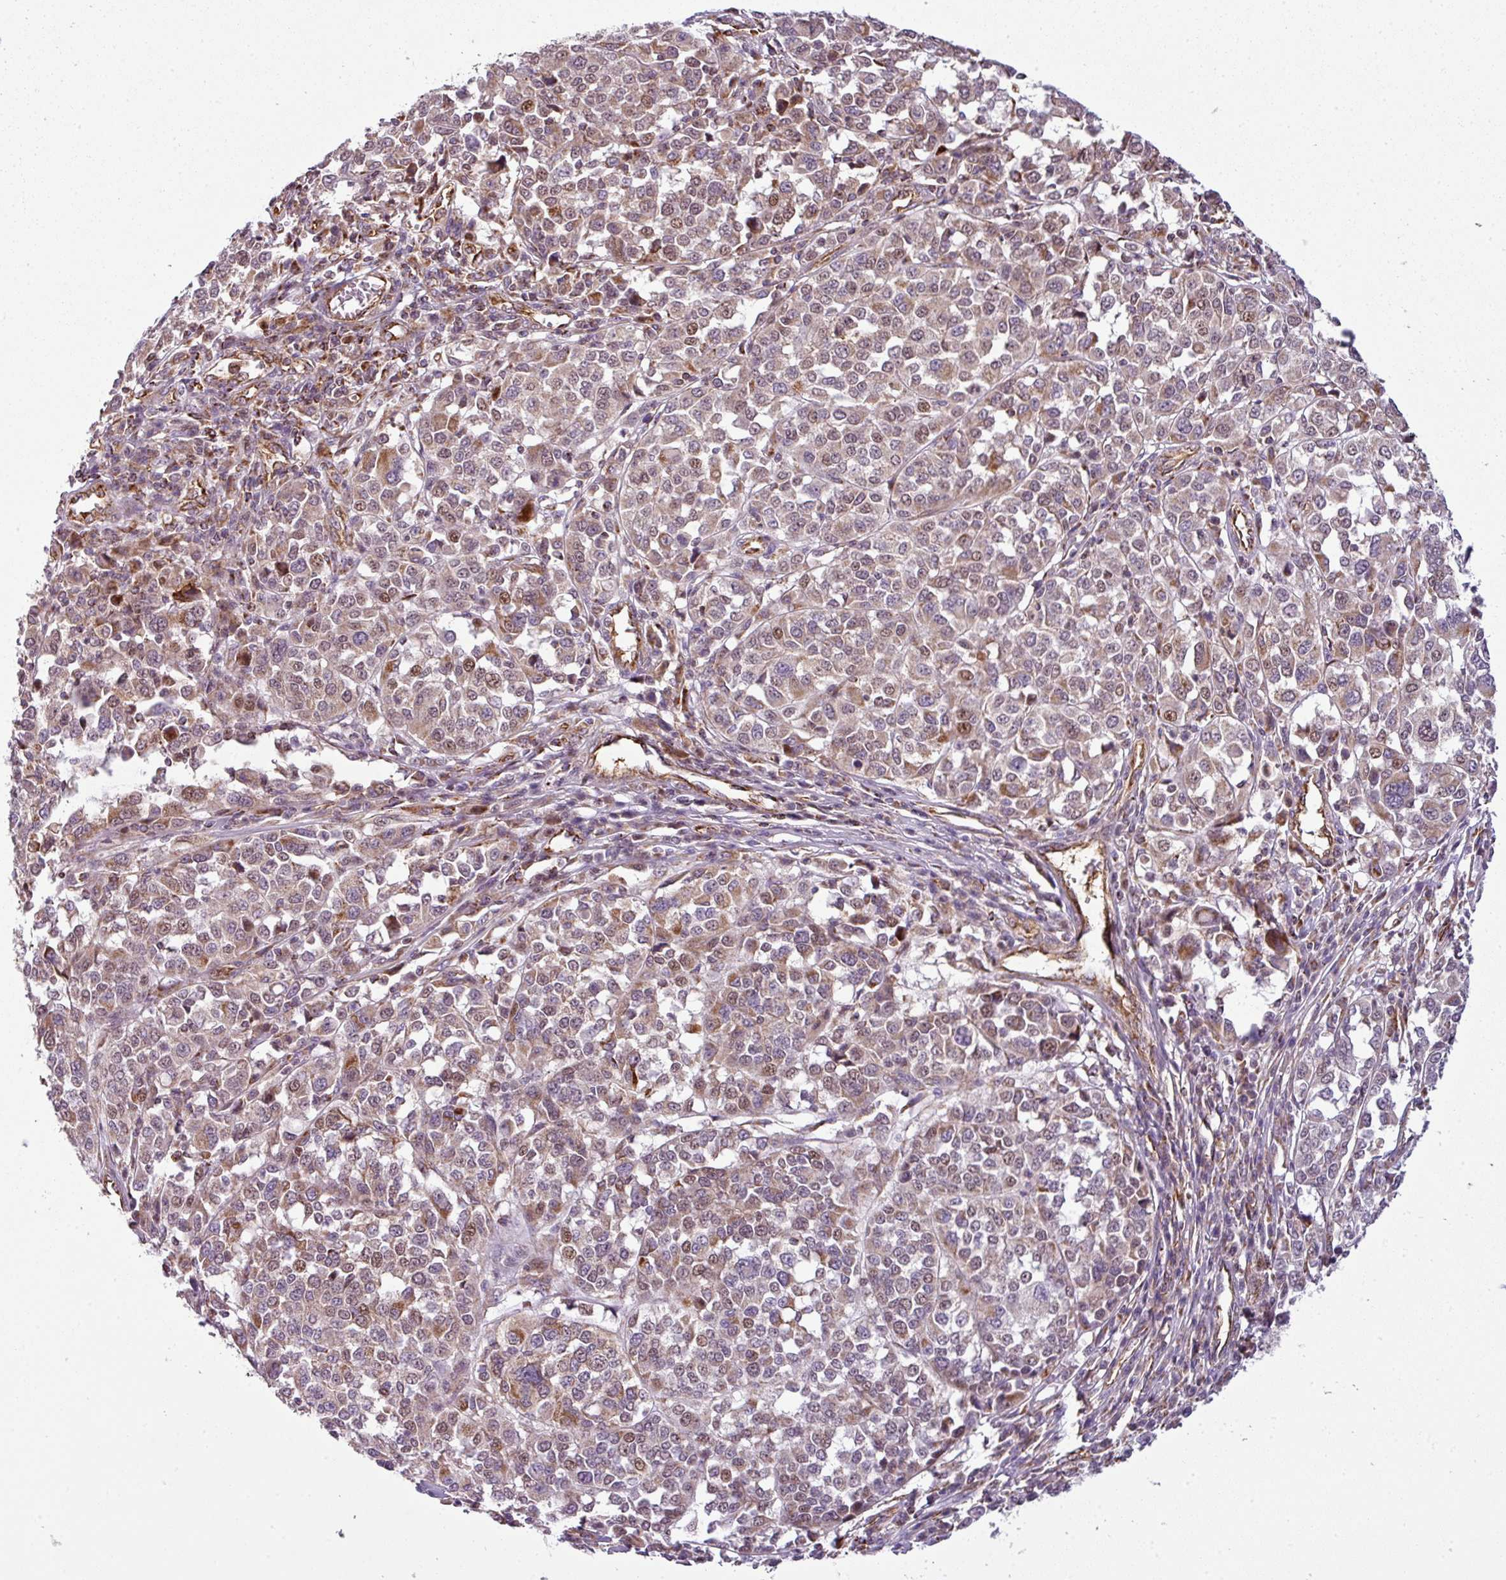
{"staining": {"intensity": "moderate", "quantity": ">75%", "location": "cytoplasmic/membranous,nuclear"}, "tissue": "melanoma", "cell_type": "Tumor cells", "image_type": "cancer", "snomed": [{"axis": "morphology", "description": "Malignant melanoma, Metastatic site"}, {"axis": "topography", "description": "Lymph node"}], "caption": "Immunohistochemistry (IHC) photomicrograph of melanoma stained for a protein (brown), which exhibits medium levels of moderate cytoplasmic/membranous and nuclear staining in approximately >75% of tumor cells.", "gene": "PRELID3B", "patient": {"sex": "male", "age": 44}}